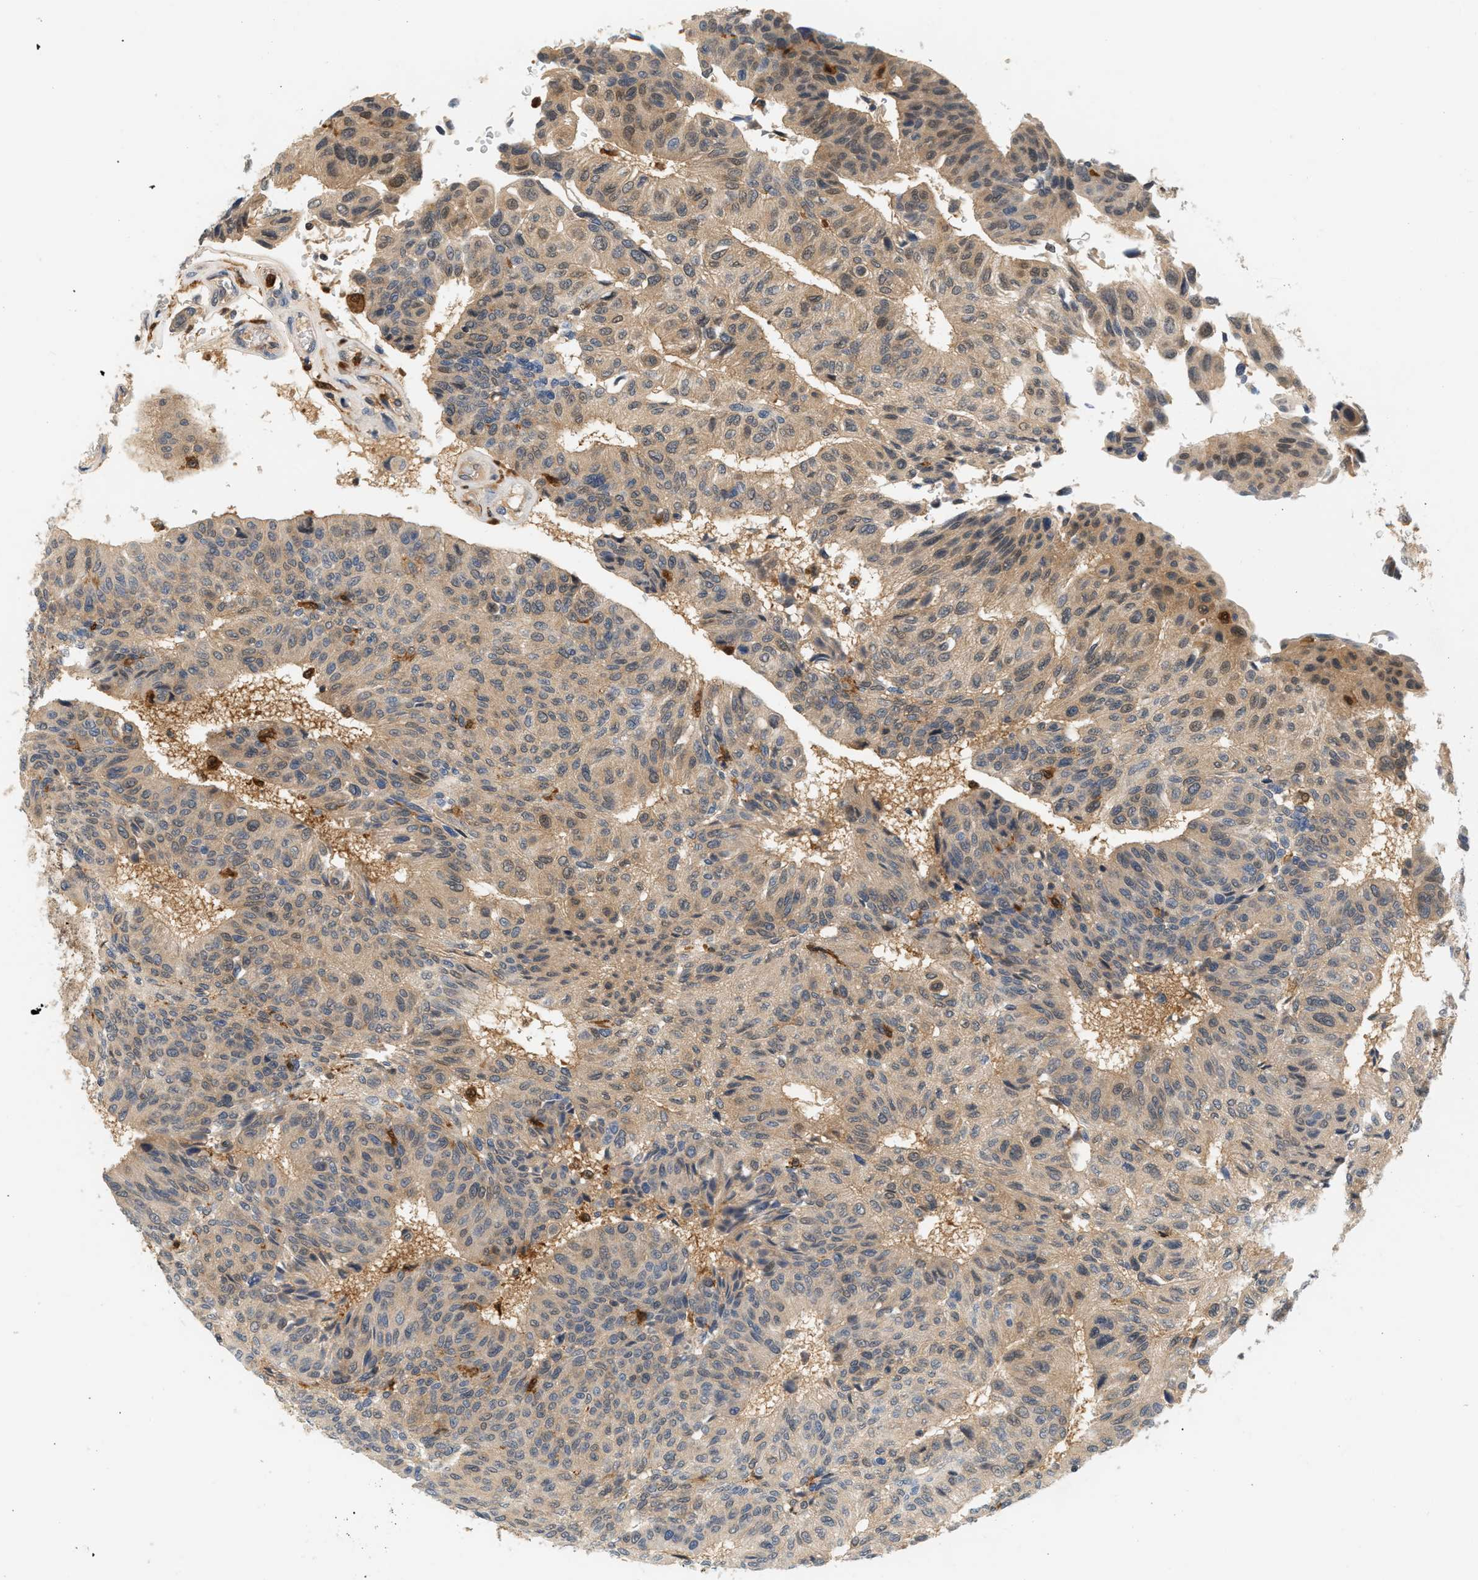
{"staining": {"intensity": "weak", "quantity": ">75%", "location": "cytoplasmic/membranous,nuclear"}, "tissue": "urothelial cancer", "cell_type": "Tumor cells", "image_type": "cancer", "snomed": [{"axis": "morphology", "description": "Urothelial carcinoma, High grade"}, {"axis": "topography", "description": "Urinary bladder"}], "caption": "A high-resolution photomicrograph shows immunohistochemistry (IHC) staining of urothelial cancer, which shows weak cytoplasmic/membranous and nuclear staining in approximately >75% of tumor cells.", "gene": "PYCARD", "patient": {"sex": "male", "age": 66}}